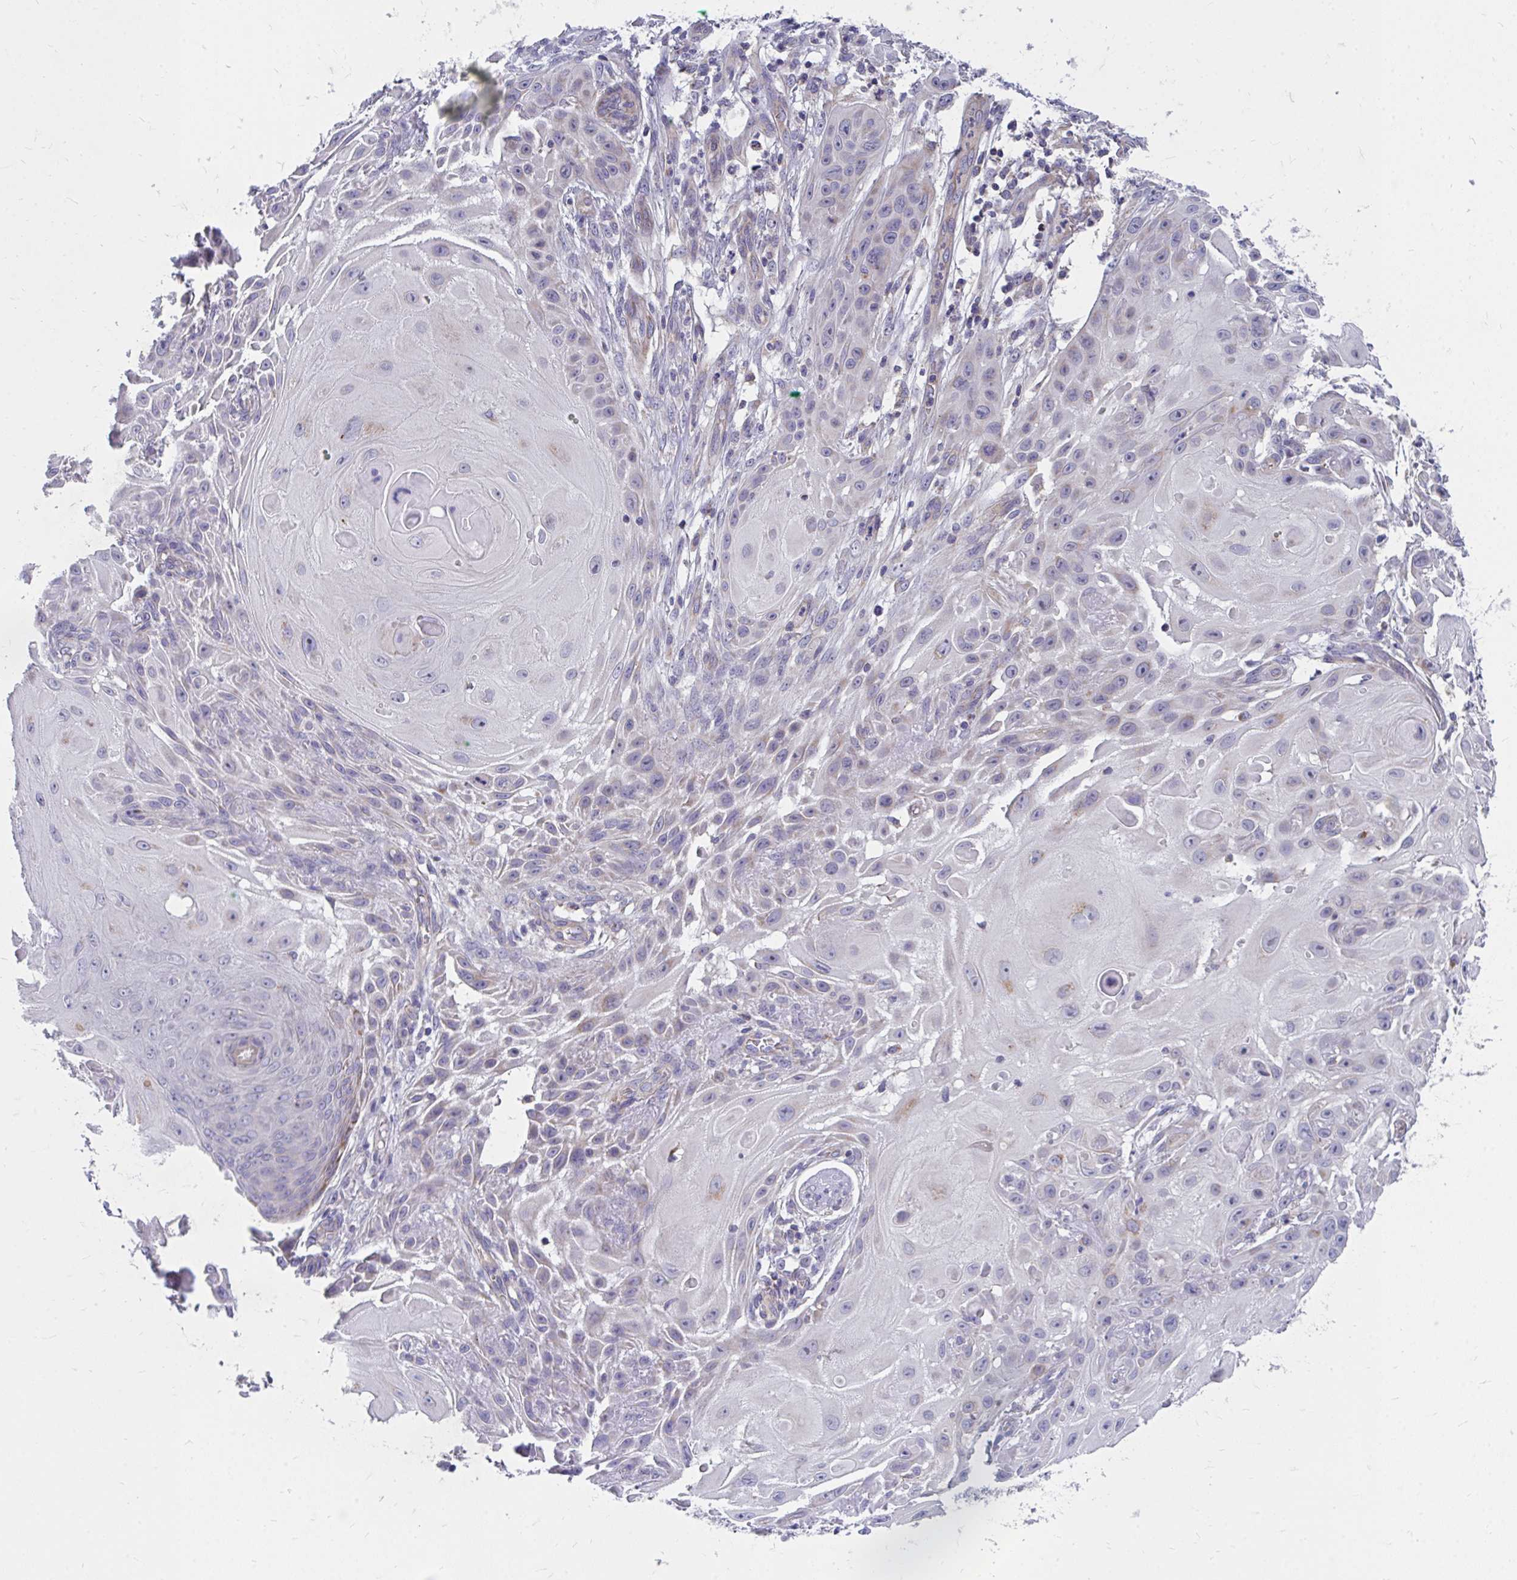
{"staining": {"intensity": "negative", "quantity": "none", "location": "none"}, "tissue": "skin cancer", "cell_type": "Tumor cells", "image_type": "cancer", "snomed": [{"axis": "morphology", "description": "Squamous cell carcinoma, NOS"}, {"axis": "topography", "description": "Skin"}], "caption": "High magnification brightfield microscopy of squamous cell carcinoma (skin) stained with DAB (brown) and counterstained with hematoxylin (blue): tumor cells show no significant positivity.", "gene": "FHIP1B", "patient": {"sex": "female", "age": 91}}